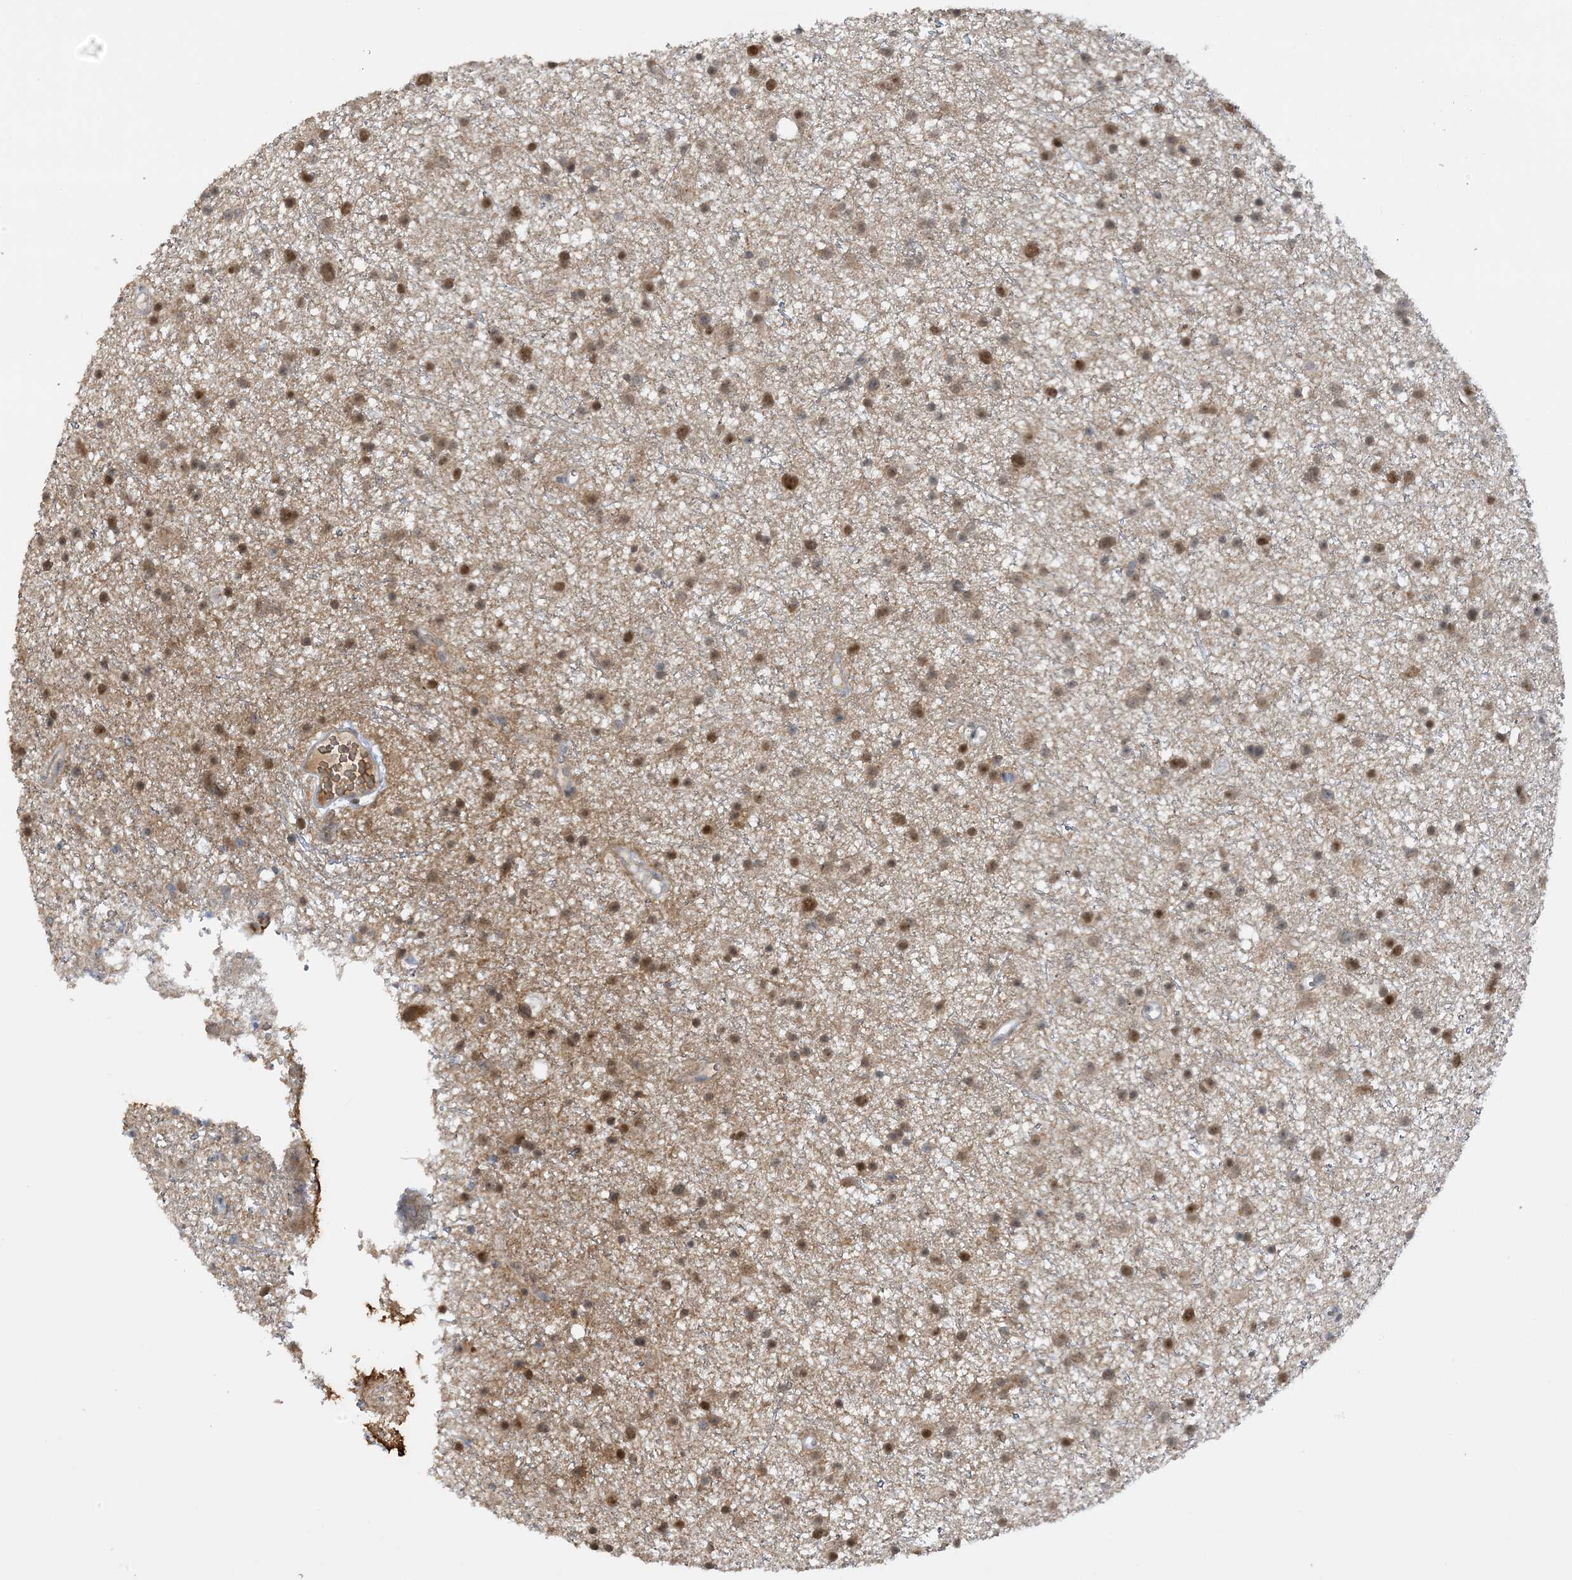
{"staining": {"intensity": "moderate", "quantity": ">75%", "location": "nuclear"}, "tissue": "glioma", "cell_type": "Tumor cells", "image_type": "cancer", "snomed": [{"axis": "morphology", "description": "Glioma, malignant, Low grade"}, {"axis": "topography", "description": "Cerebral cortex"}], "caption": "Moderate nuclear positivity for a protein is seen in about >75% of tumor cells of low-grade glioma (malignant) using immunohistochemistry.", "gene": "UBE2E1", "patient": {"sex": "female", "age": 39}}